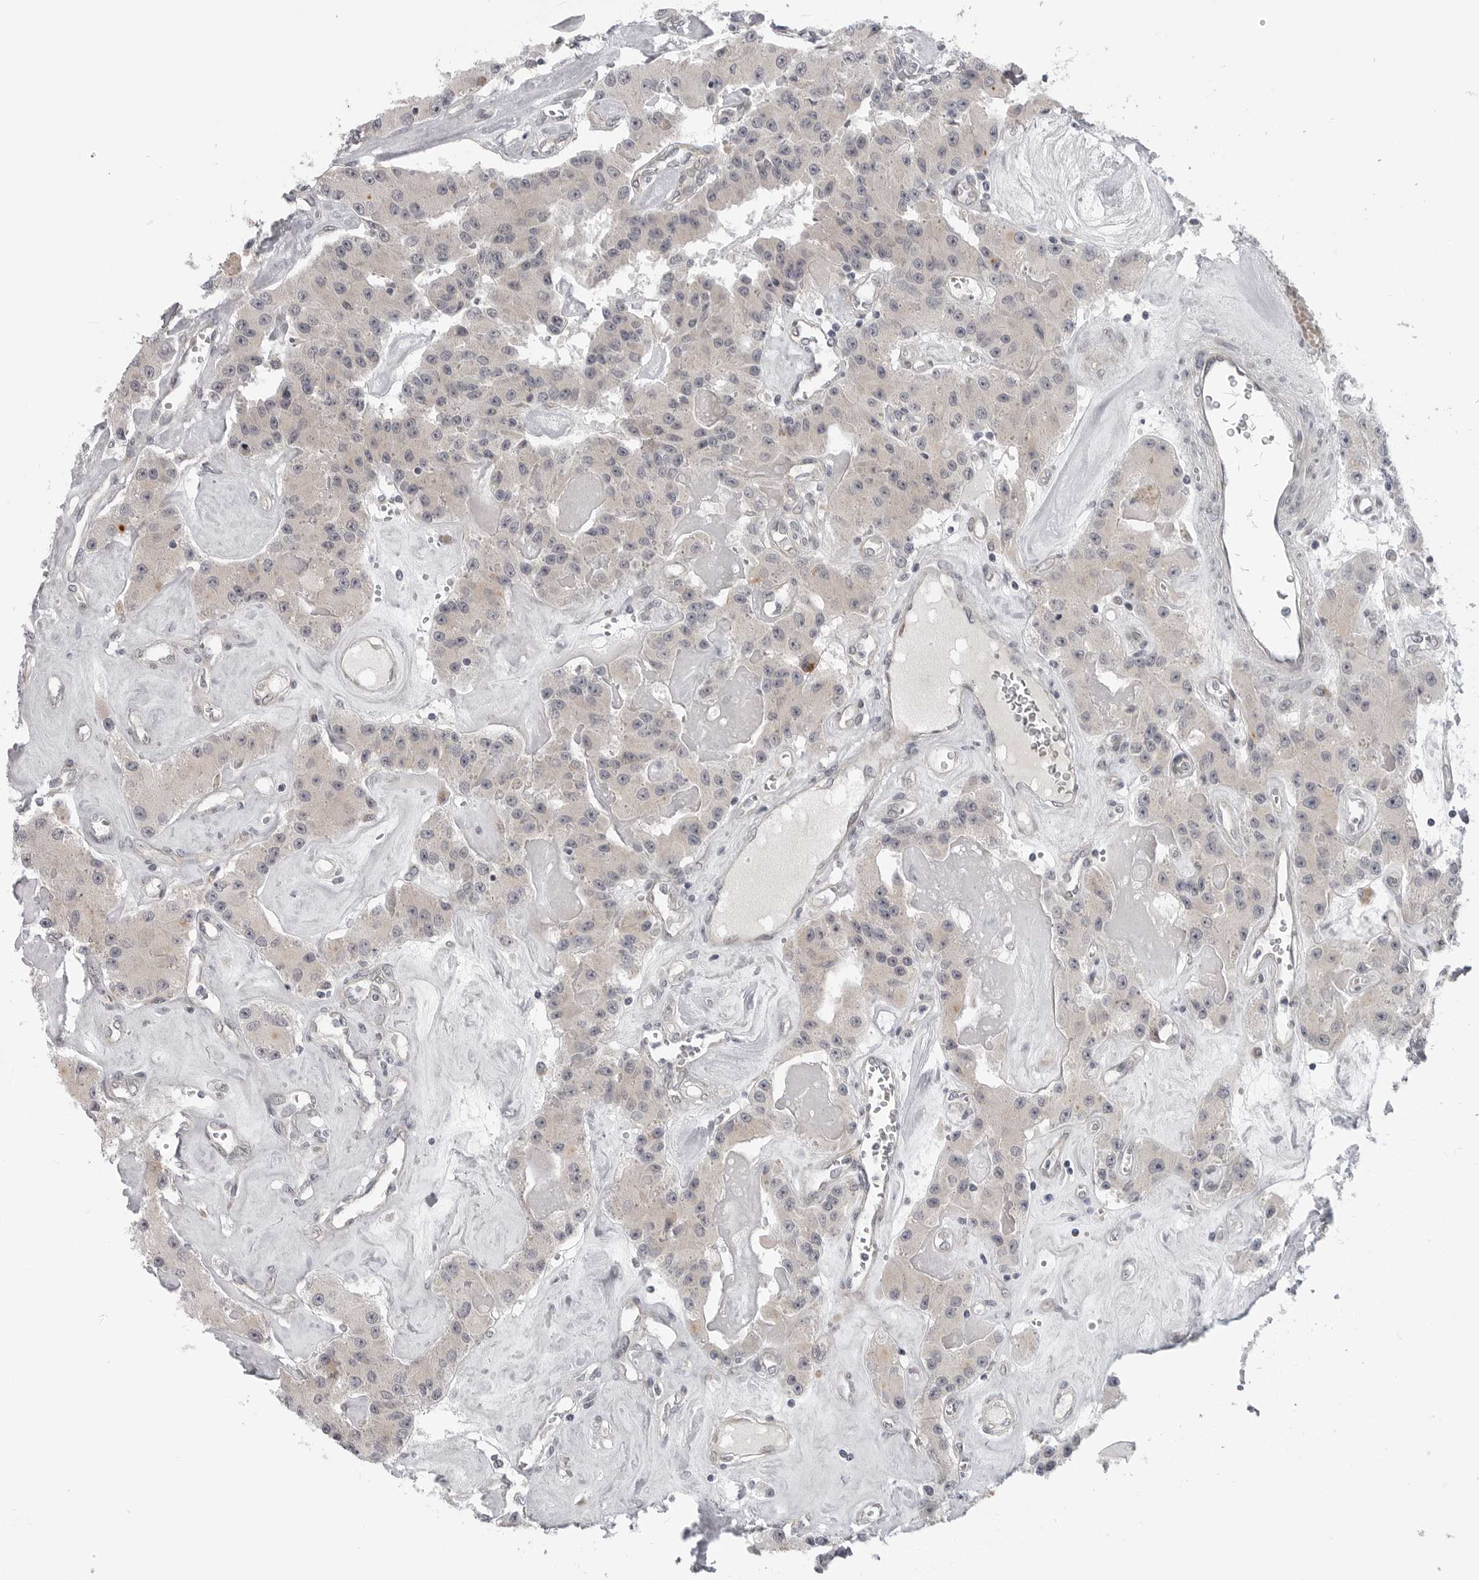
{"staining": {"intensity": "negative", "quantity": "none", "location": "none"}, "tissue": "carcinoid", "cell_type": "Tumor cells", "image_type": "cancer", "snomed": [{"axis": "morphology", "description": "Carcinoid, malignant, NOS"}, {"axis": "topography", "description": "Pancreas"}], "caption": "IHC image of neoplastic tissue: human malignant carcinoid stained with DAB (3,3'-diaminobenzidine) reveals no significant protein expression in tumor cells. (Stains: DAB (3,3'-diaminobenzidine) immunohistochemistry (IHC) with hematoxylin counter stain, Microscopy: brightfield microscopy at high magnification).", "gene": "LRRC45", "patient": {"sex": "male", "age": 41}}